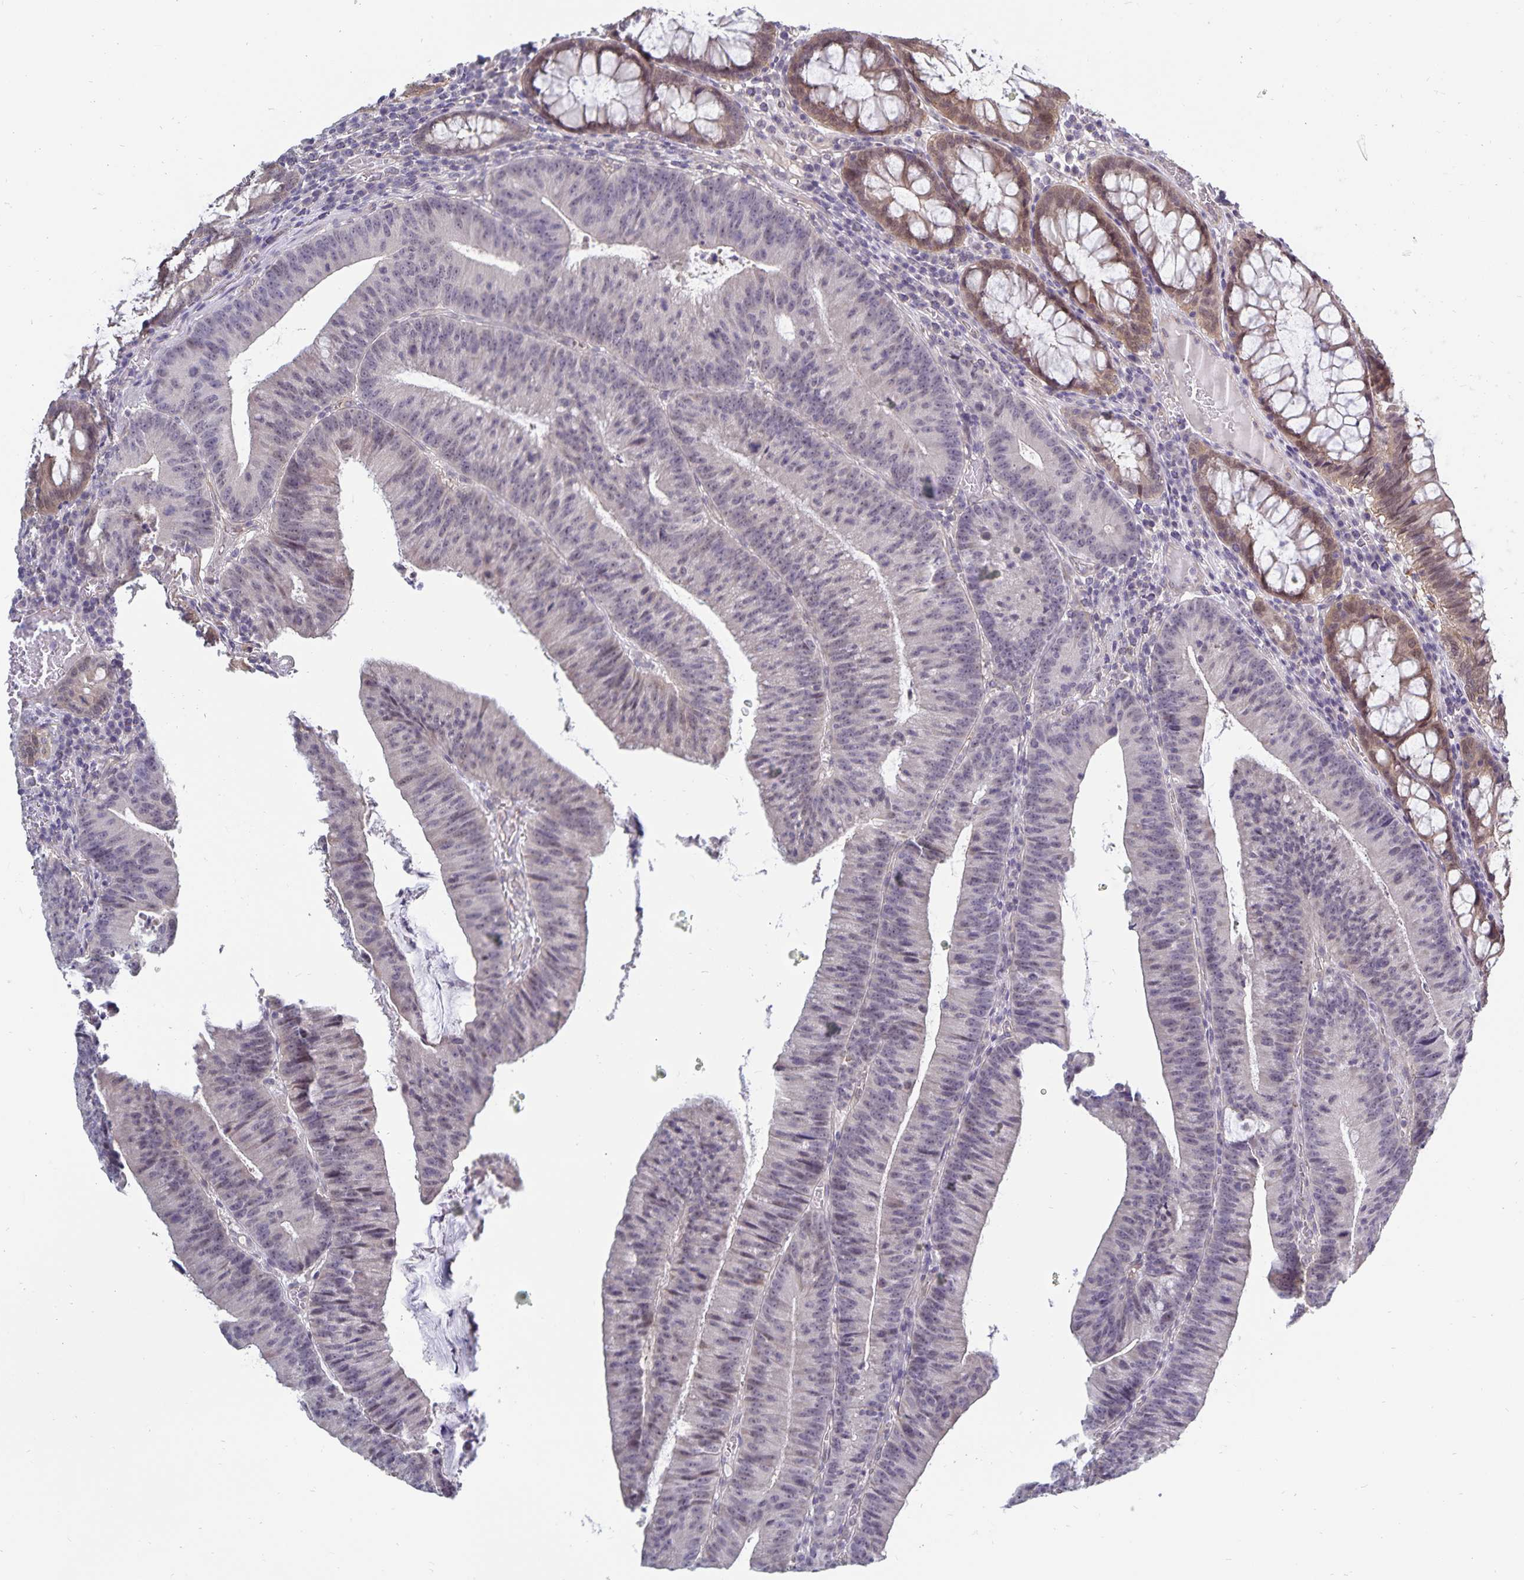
{"staining": {"intensity": "negative", "quantity": "none", "location": "none"}, "tissue": "colorectal cancer", "cell_type": "Tumor cells", "image_type": "cancer", "snomed": [{"axis": "morphology", "description": "Adenocarcinoma, NOS"}, {"axis": "topography", "description": "Colon"}], "caption": "A photomicrograph of colorectal adenocarcinoma stained for a protein shows no brown staining in tumor cells. (DAB (3,3'-diaminobenzidine) IHC, high magnification).", "gene": "CDKN2B", "patient": {"sex": "female", "age": 78}}